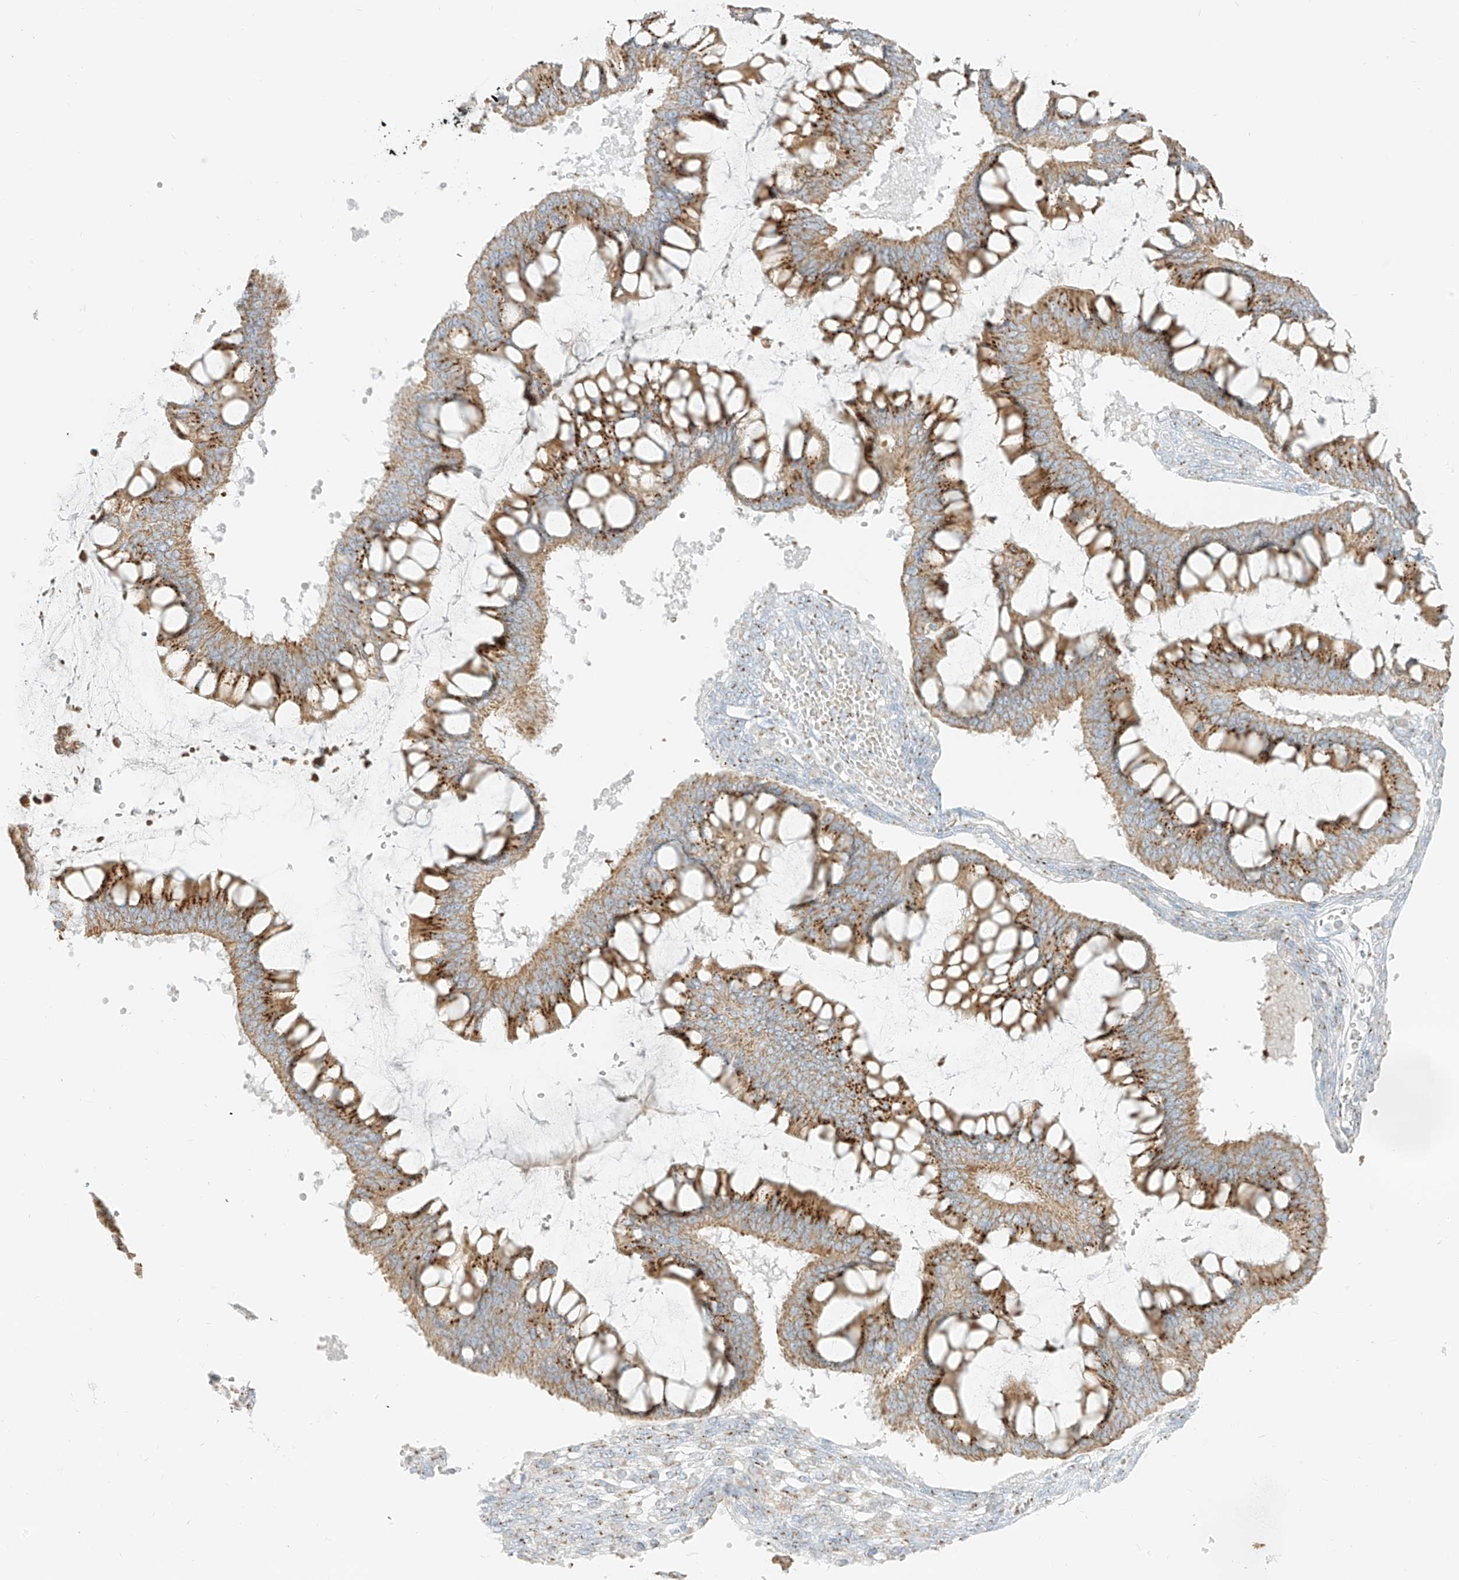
{"staining": {"intensity": "moderate", "quantity": ">75%", "location": "cytoplasmic/membranous"}, "tissue": "ovarian cancer", "cell_type": "Tumor cells", "image_type": "cancer", "snomed": [{"axis": "morphology", "description": "Cystadenocarcinoma, mucinous, NOS"}, {"axis": "topography", "description": "Ovary"}], "caption": "A photomicrograph of ovarian mucinous cystadenocarcinoma stained for a protein reveals moderate cytoplasmic/membranous brown staining in tumor cells.", "gene": "TMEM87B", "patient": {"sex": "female", "age": 73}}